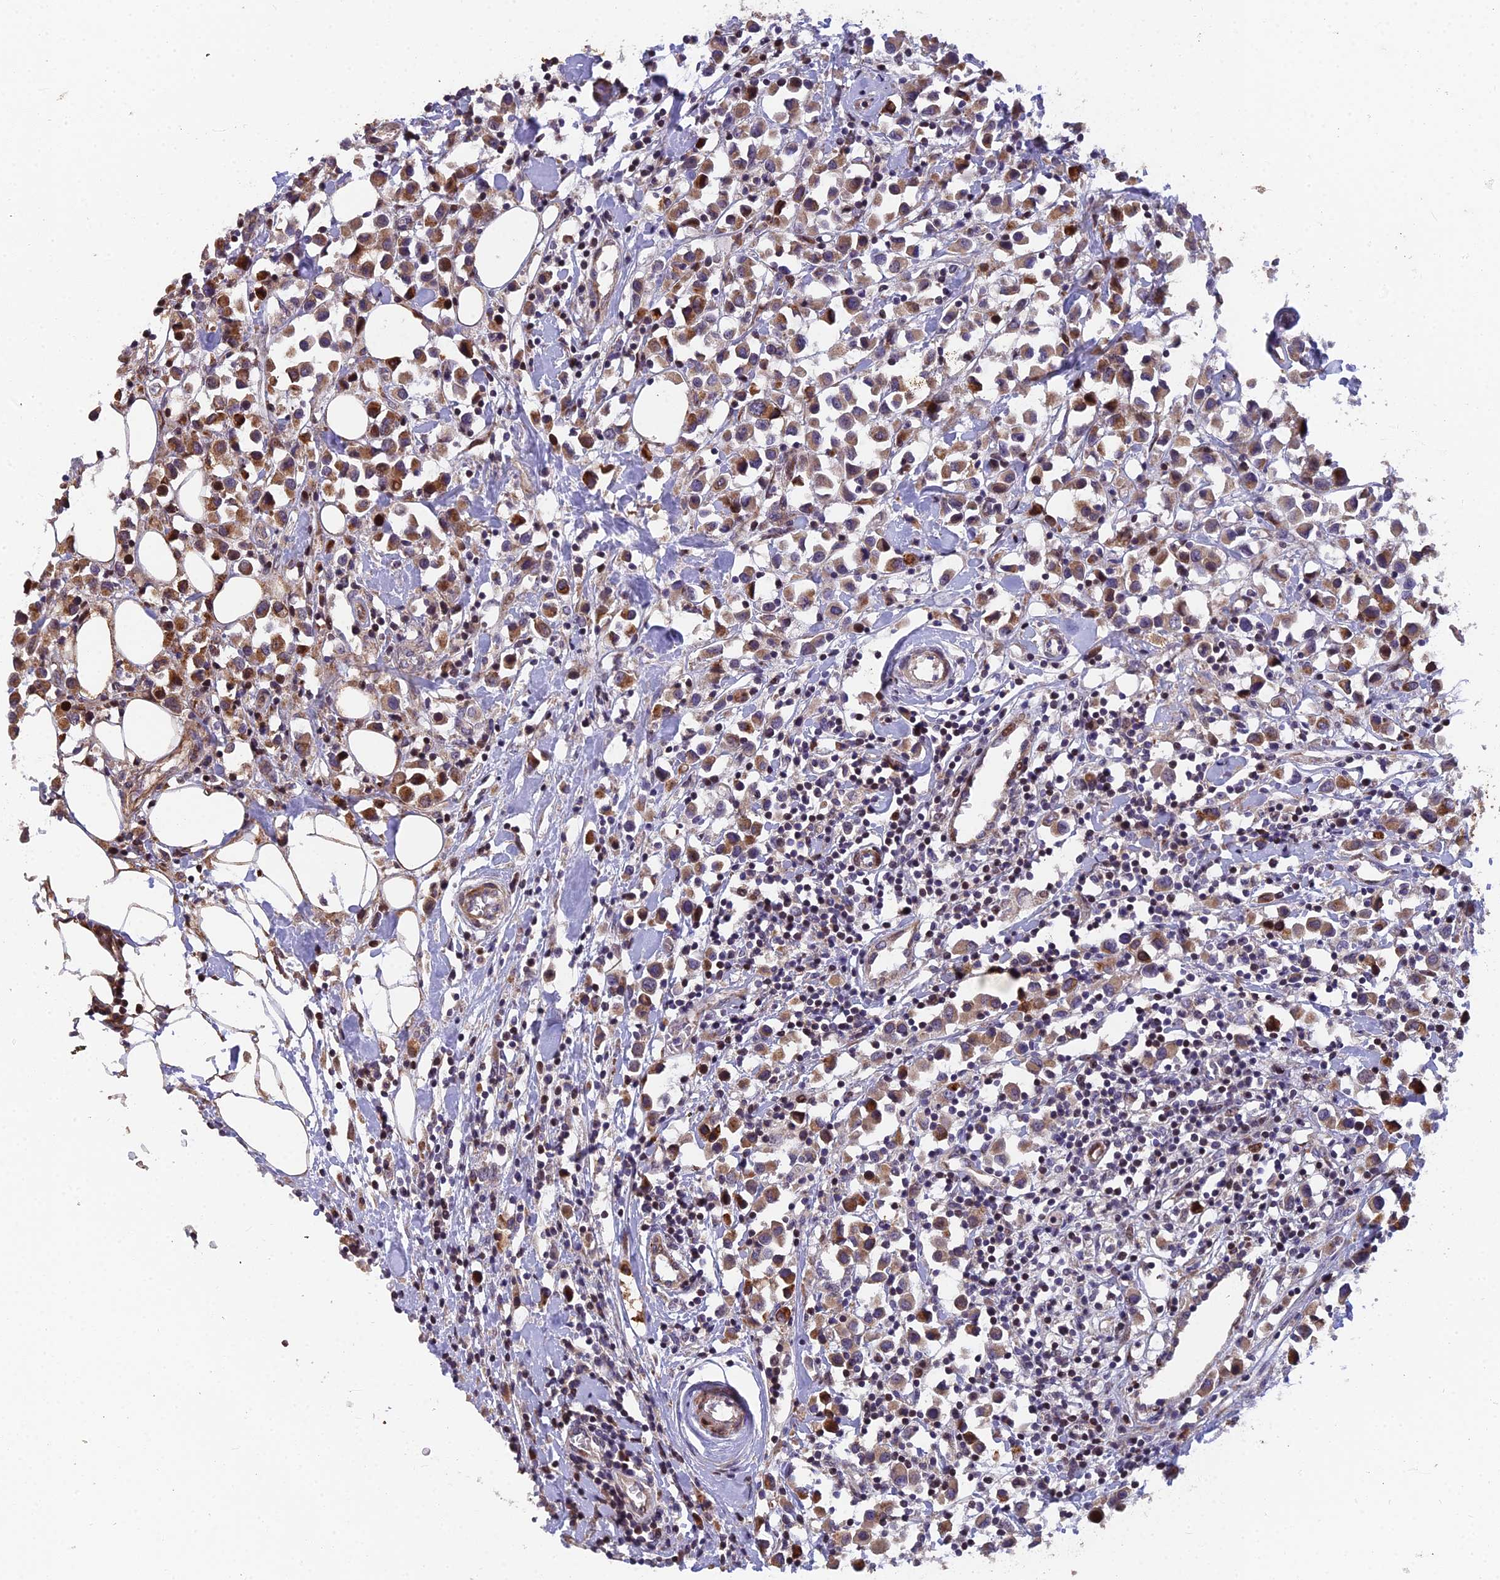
{"staining": {"intensity": "moderate", "quantity": ">75%", "location": "cytoplasmic/membranous"}, "tissue": "breast cancer", "cell_type": "Tumor cells", "image_type": "cancer", "snomed": [{"axis": "morphology", "description": "Duct carcinoma"}, {"axis": "topography", "description": "Breast"}], "caption": "Breast intraductal carcinoma stained for a protein (brown) shows moderate cytoplasmic/membranous positive positivity in approximately >75% of tumor cells.", "gene": "RAB28", "patient": {"sex": "female", "age": 61}}